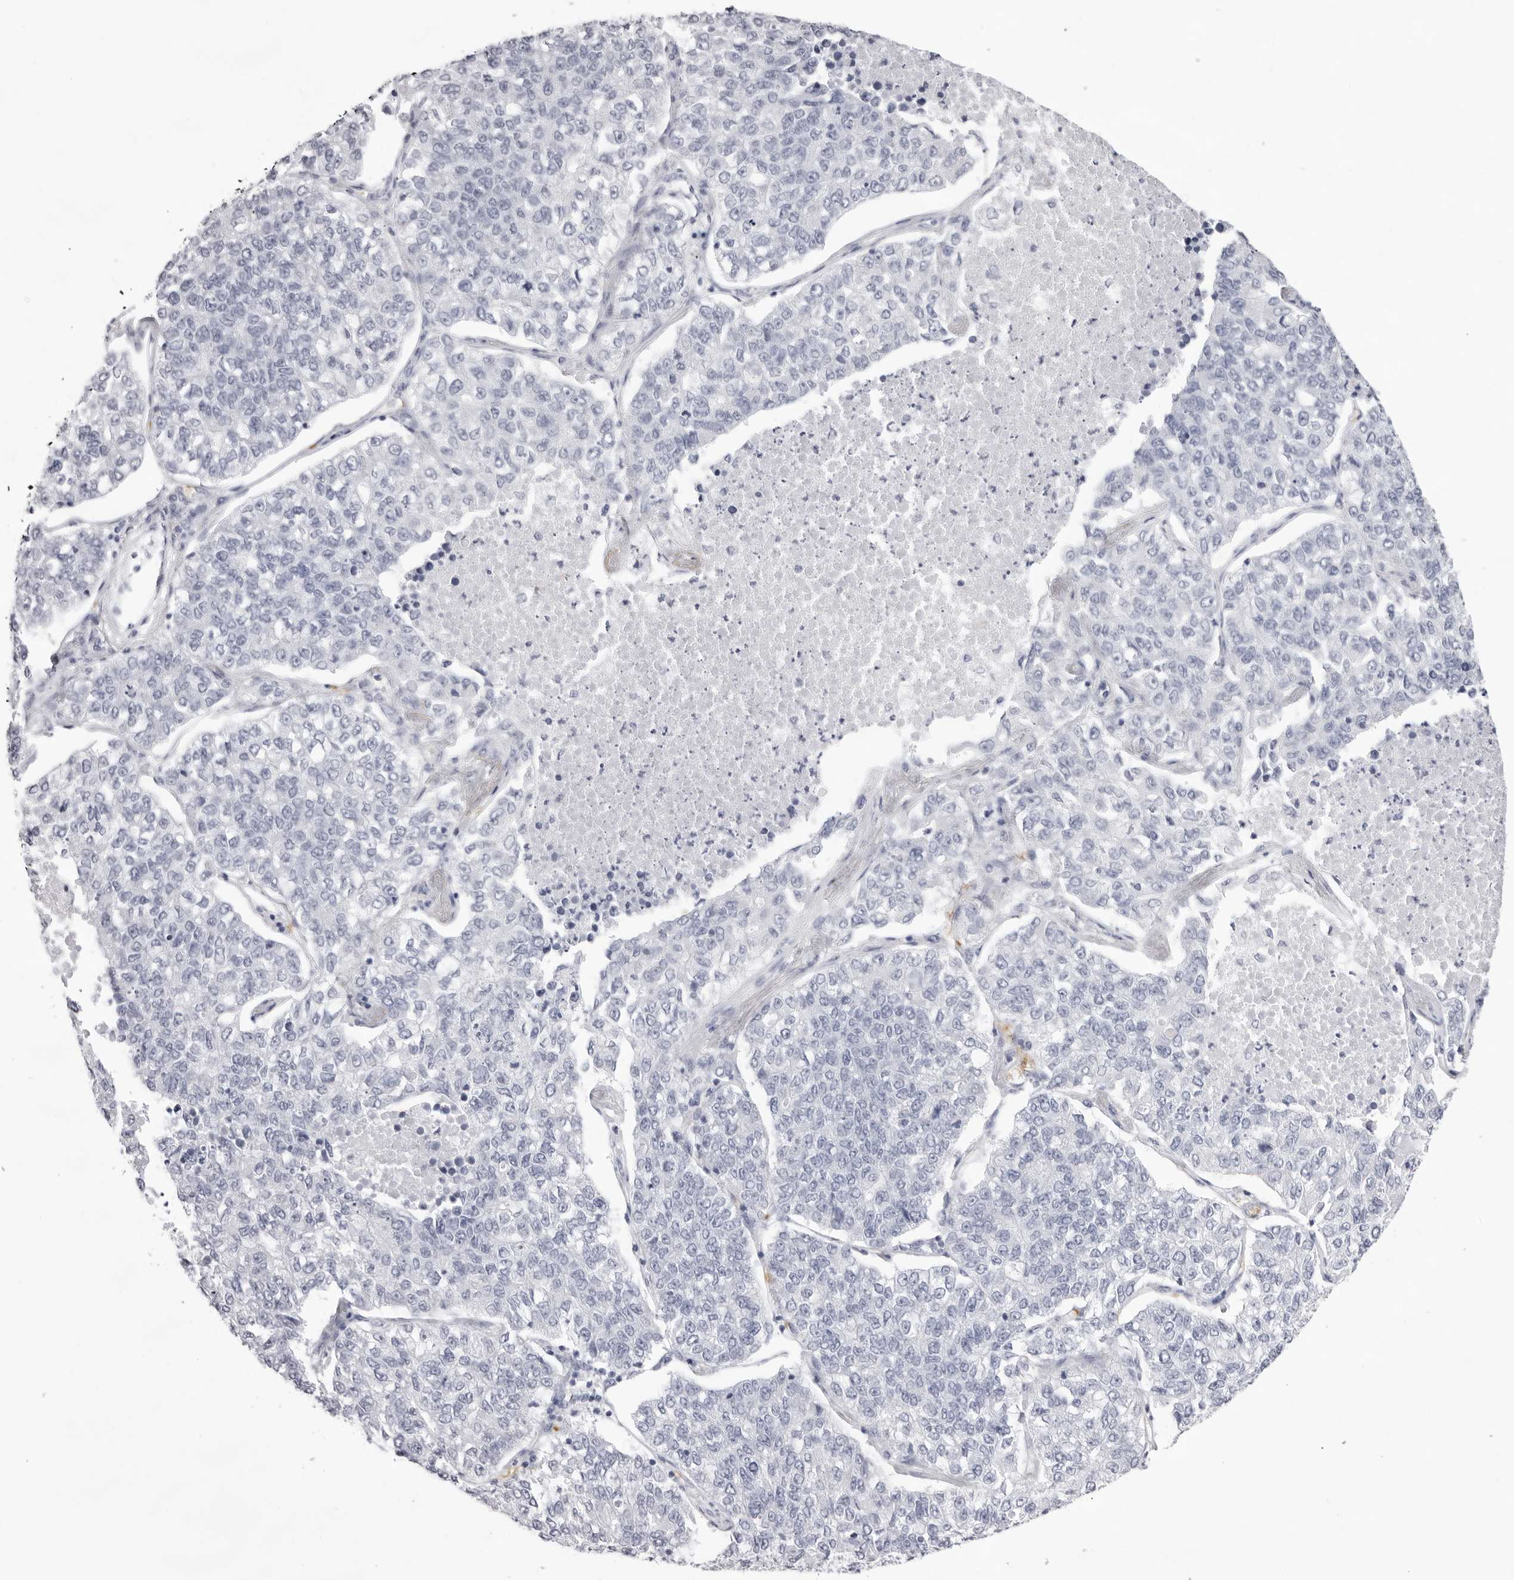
{"staining": {"intensity": "negative", "quantity": "none", "location": "none"}, "tissue": "lung cancer", "cell_type": "Tumor cells", "image_type": "cancer", "snomed": [{"axis": "morphology", "description": "Adenocarcinoma, NOS"}, {"axis": "topography", "description": "Lung"}], "caption": "Photomicrograph shows no protein staining in tumor cells of lung cancer tissue.", "gene": "SPTA1", "patient": {"sex": "male", "age": 49}}